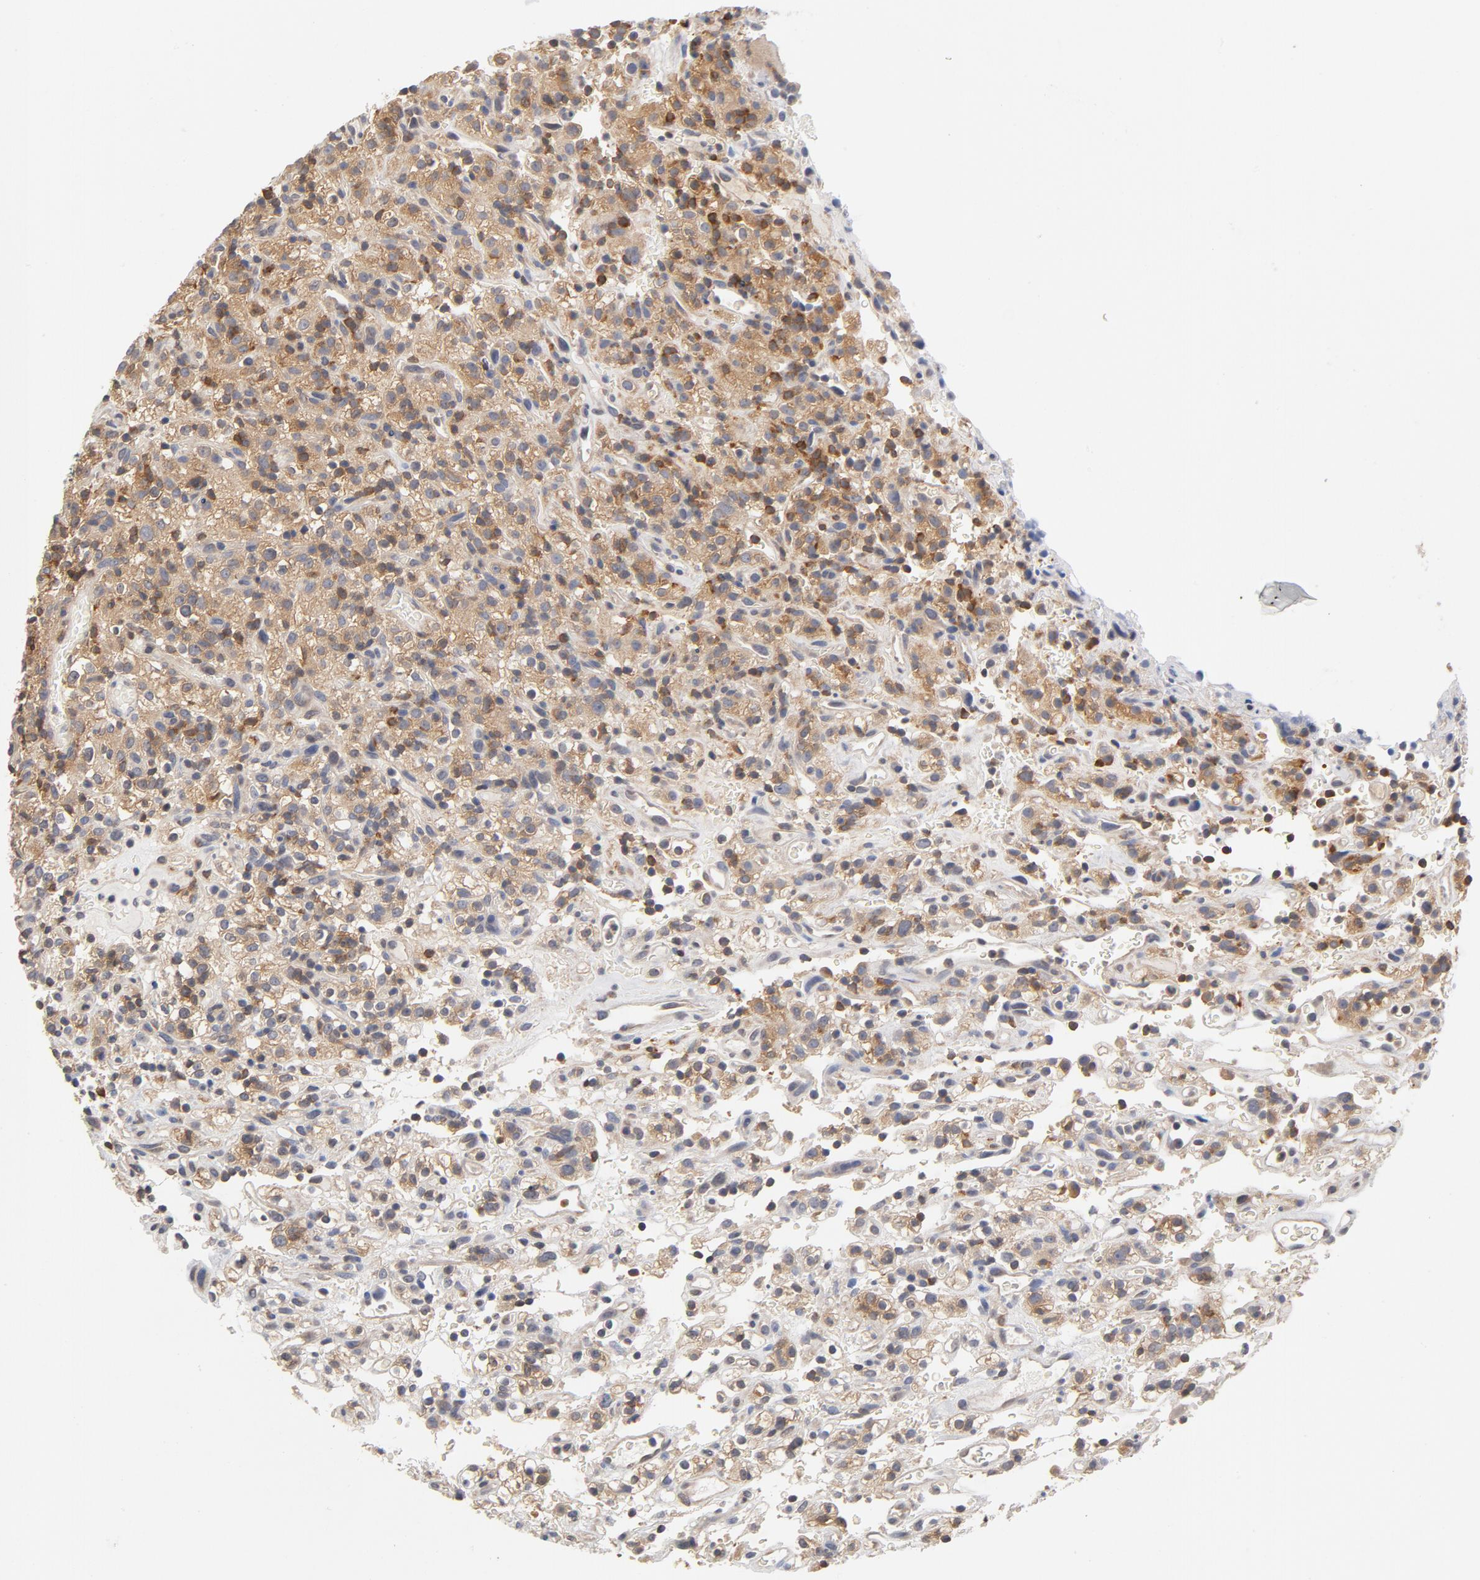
{"staining": {"intensity": "moderate", "quantity": ">75%", "location": "cytoplasmic/membranous"}, "tissue": "renal cancer", "cell_type": "Tumor cells", "image_type": "cancer", "snomed": [{"axis": "morphology", "description": "Normal tissue, NOS"}, {"axis": "morphology", "description": "Adenocarcinoma, NOS"}, {"axis": "topography", "description": "Kidney"}], "caption": "Moderate cytoplasmic/membranous staining for a protein is present in about >75% of tumor cells of adenocarcinoma (renal) using immunohistochemistry (IHC).", "gene": "ASMTL", "patient": {"sex": "female", "age": 72}}